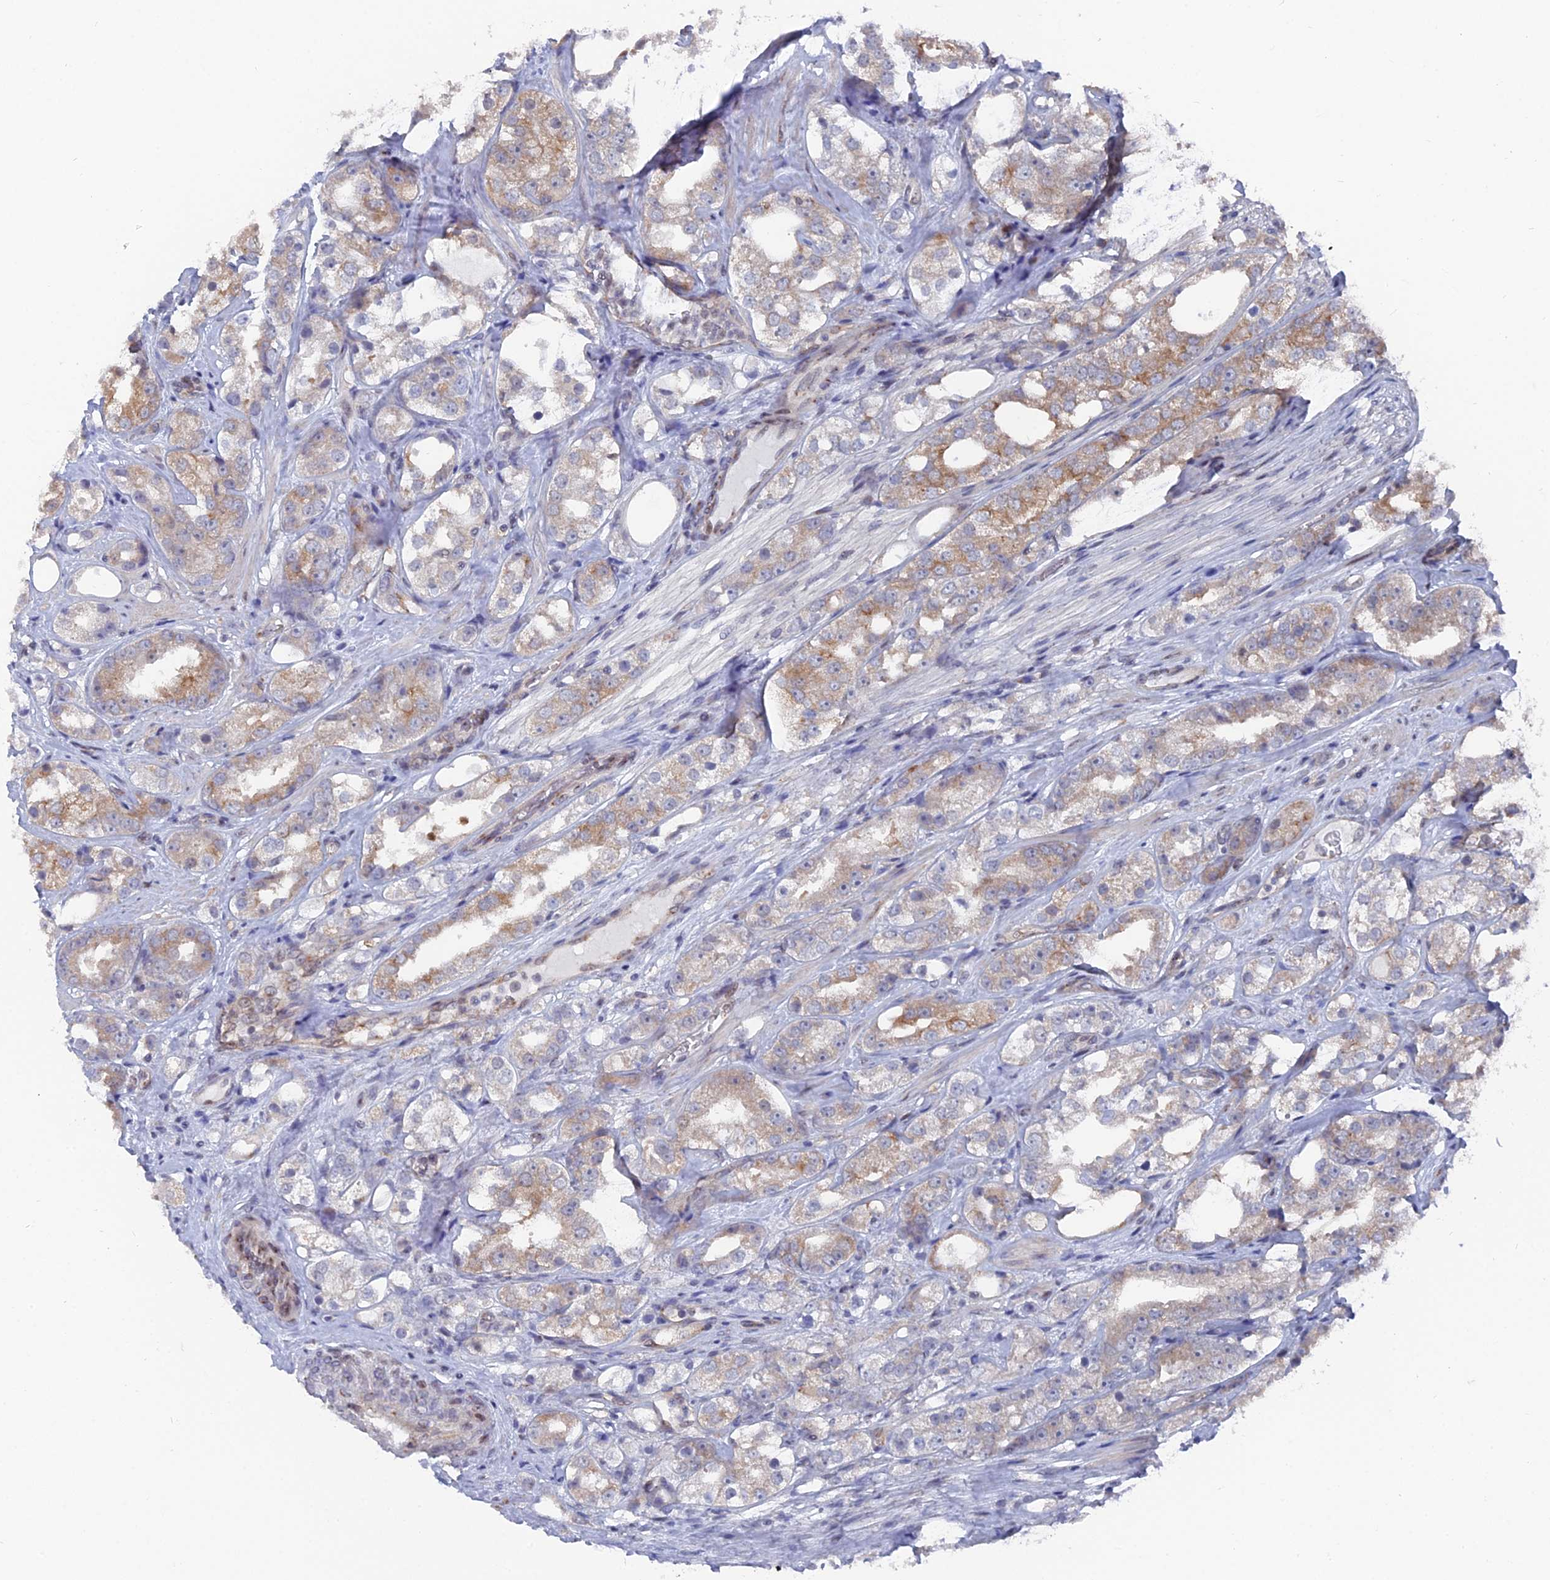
{"staining": {"intensity": "moderate", "quantity": "25%-75%", "location": "cytoplasmic/membranous"}, "tissue": "prostate cancer", "cell_type": "Tumor cells", "image_type": "cancer", "snomed": [{"axis": "morphology", "description": "Adenocarcinoma, NOS"}, {"axis": "topography", "description": "Prostate"}], "caption": "Brown immunohistochemical staining in human prostate cancer (adenocarcinoma) reveals moderate cytoplasmic/membranous staining in approximately 25%-75% of tumor cells. Using DAB (brown) and hematoxylin (blue) stains, captured at high magnification using brightfield microscopy.", "gene": "FHIP2A", "patient": {"sex": "male", "age": 79}}